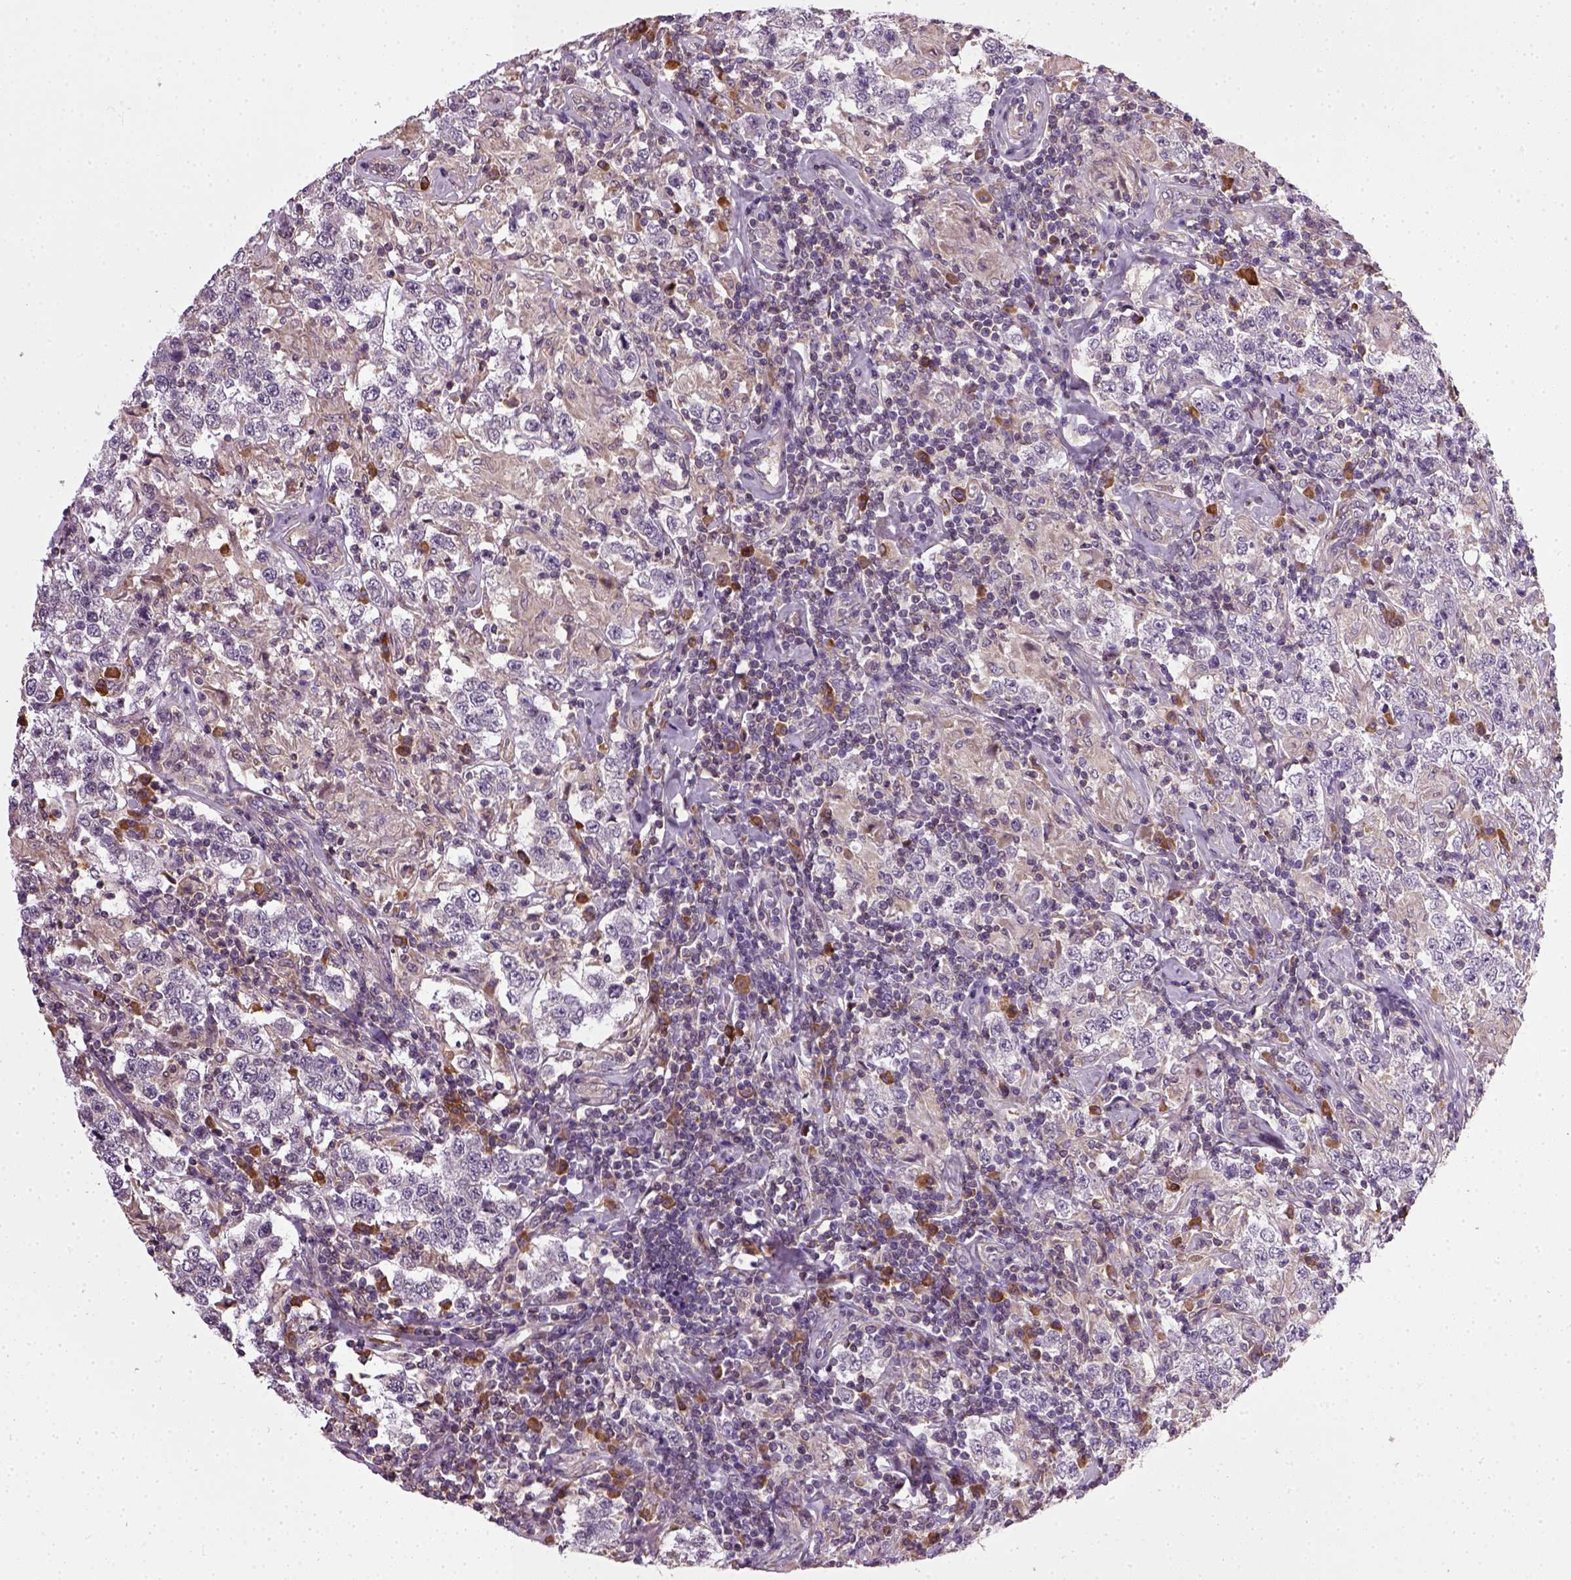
{"staining": {"intensity": "negative", "quantity": "none", "location": "none"}, "tissue": "testis cancer", "cell_type": "Tumor cells", "image_type": "cancer", "snomed": [{"axis": "morphology", "description": "Seminoma, NOS"}, {"axis": "morphology", "description": "Carcinoma, Embryonal, NOS"}, {"axis": "topography", "description": "Testis"}], "caption": "Tumor cells show no significant expression in testis seminoma.", "gene": "TPRG1", "patient": {"sex": "male", "age": 41}}